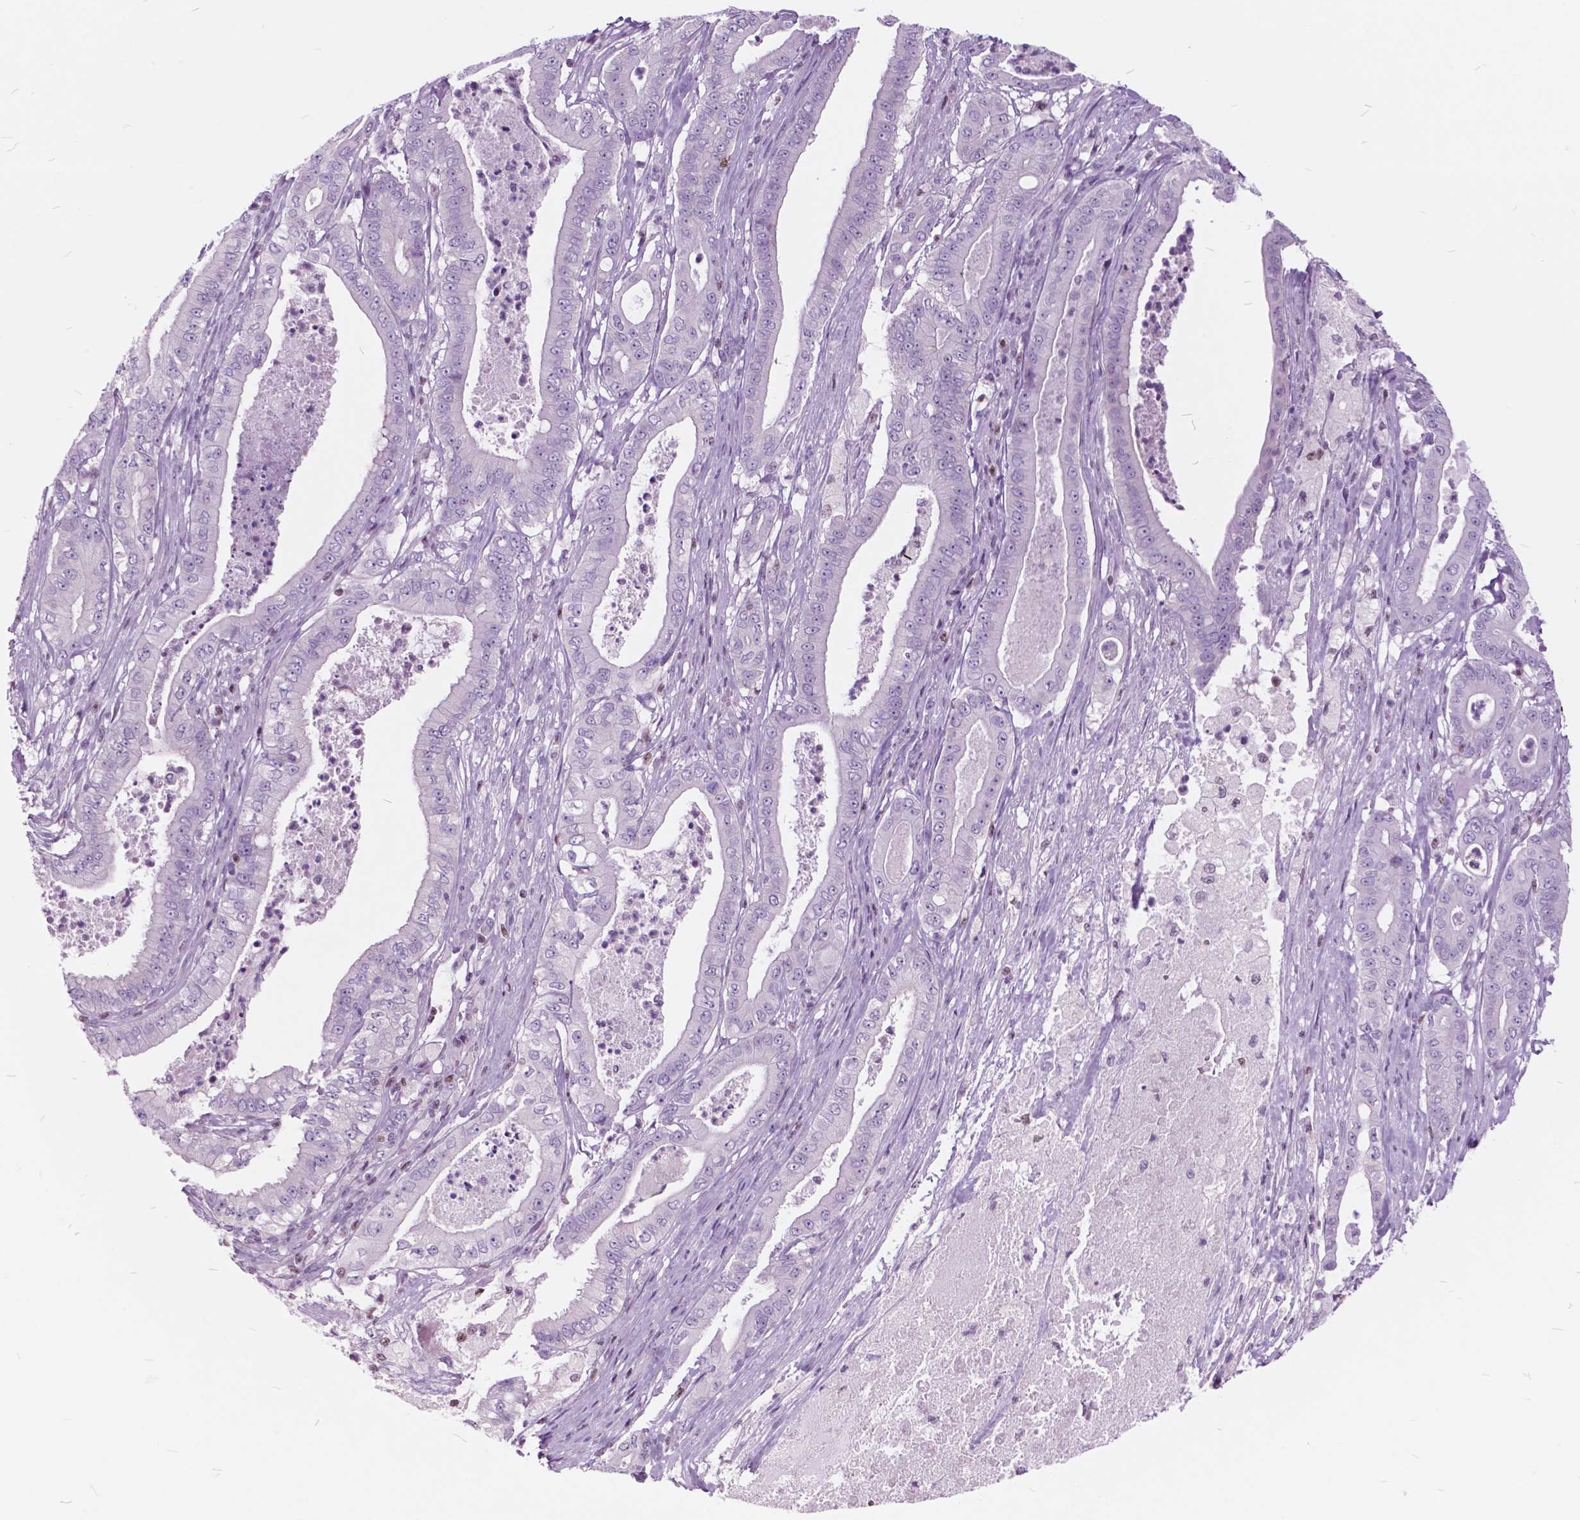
{"staining": {"intensity": "negative", "quantity": "none", "location": "none"}, "tissue": "pancreatic cancer", "cell_type": "Tumor cells", "image_type": "cancer", "snomed": [{"axis": "morphology", "description": "Adenocarcinoma, NOS"}, {"axis": "topography", "description": "Pancreas"}], "caption": "Immunohistochemistry of adenocarcinoma (pancreatic) shows no positivity in tumor cells. Nuclei are stained in blue.", "gene": "SP140", "patient": {"sex": "male", "age": 71}}